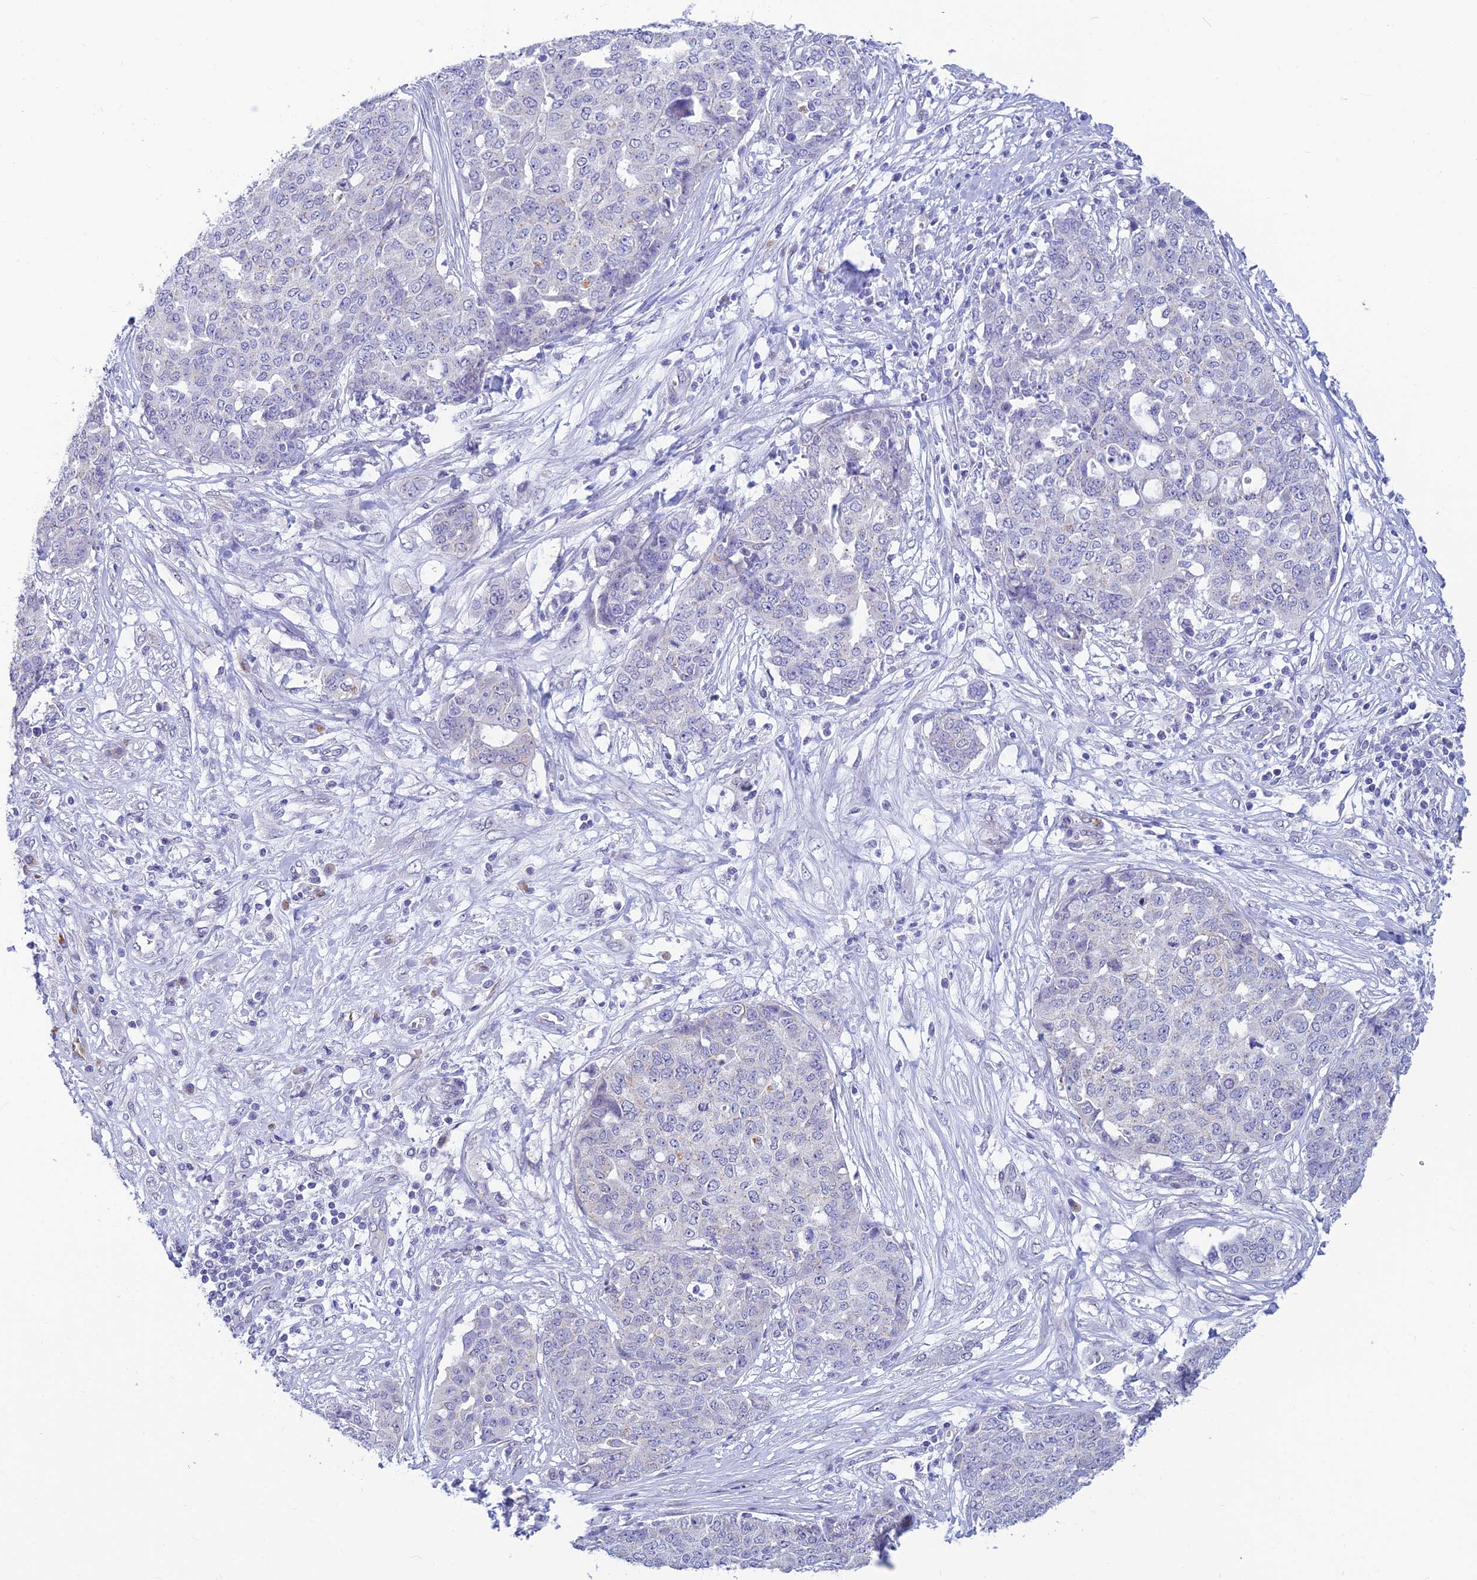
{"staining": {"intensity": "negative", "quantity": "none", "location": "none"}, "tissue": "ovarian cancer", "cell_type": "Tumor cells", "image_type": "cancer", "snomed": [{"axis": "morphology", "description": "Cystadenocarcinoma, serous, NOS"}, {"axis": "topography", "description": "Soft tissue"}, {"axis": "topography", "description": "Ovary"}], "caption": "Image shows no protein expression in tumor cells of ovarian cancer tissue.", "gene": "INKA1", "patient": {"sex": "female", "age": 57}}